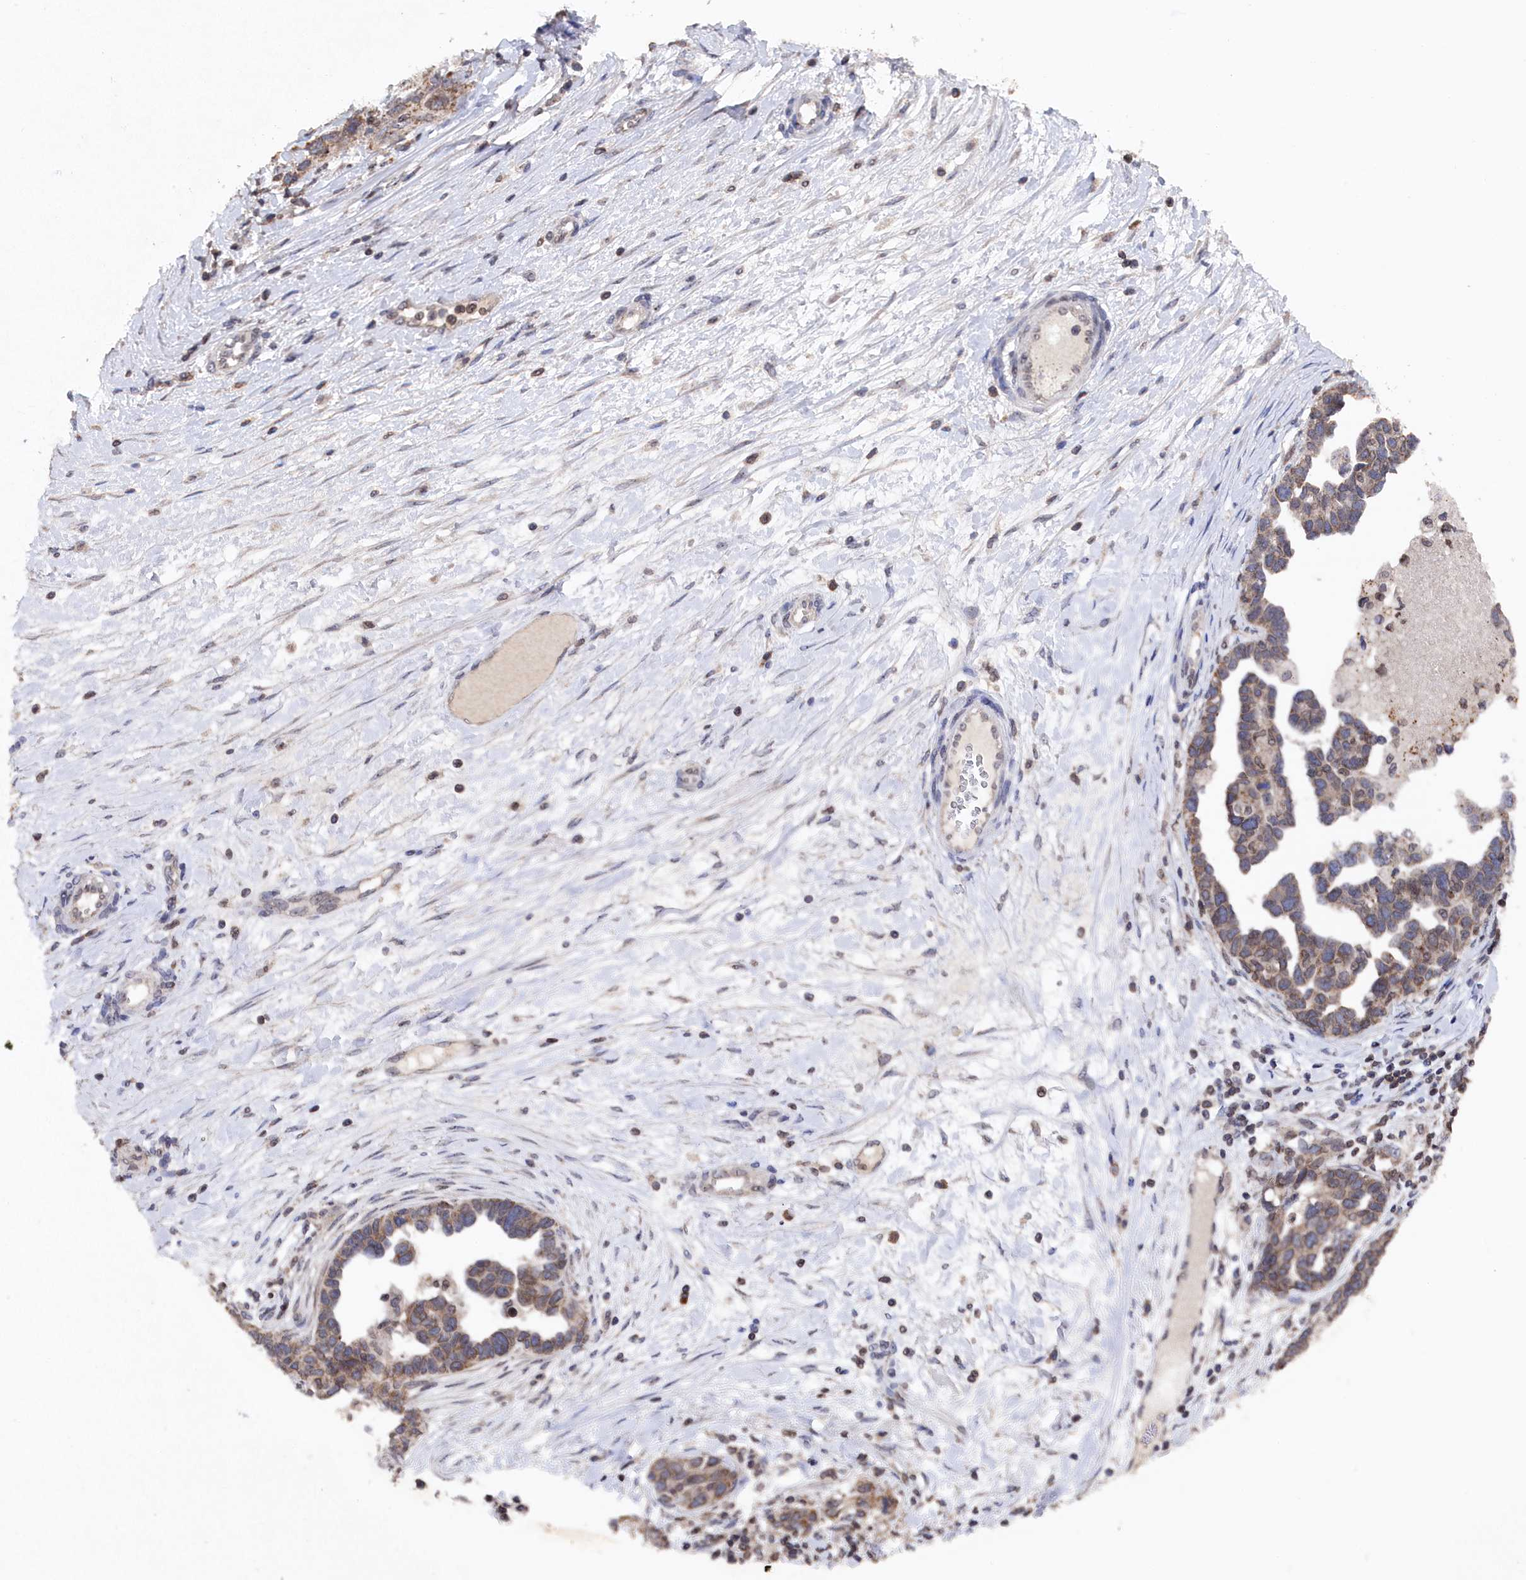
{"staining": {"intensity": "weak", "quantity": ">75%", "location": "cytoplasmic/membranous"}, "tissue": "ovarian cancer", "cell_type": "Tumor cells", "image_type": "cancer", "snomed": [{"axis": "morphology", "description": "Cystadenocarcinoma, serous, NOS"}, {"axis": "topography", "description": "Ovary"}], "caption": "The image shows a brown stain indicating the presence of a protein in the cytoplasmic/membranous of tumor cells in ovarian cancer.", "gene": "ANKEF1", "patient": {"sex": "female", "age": 54}}